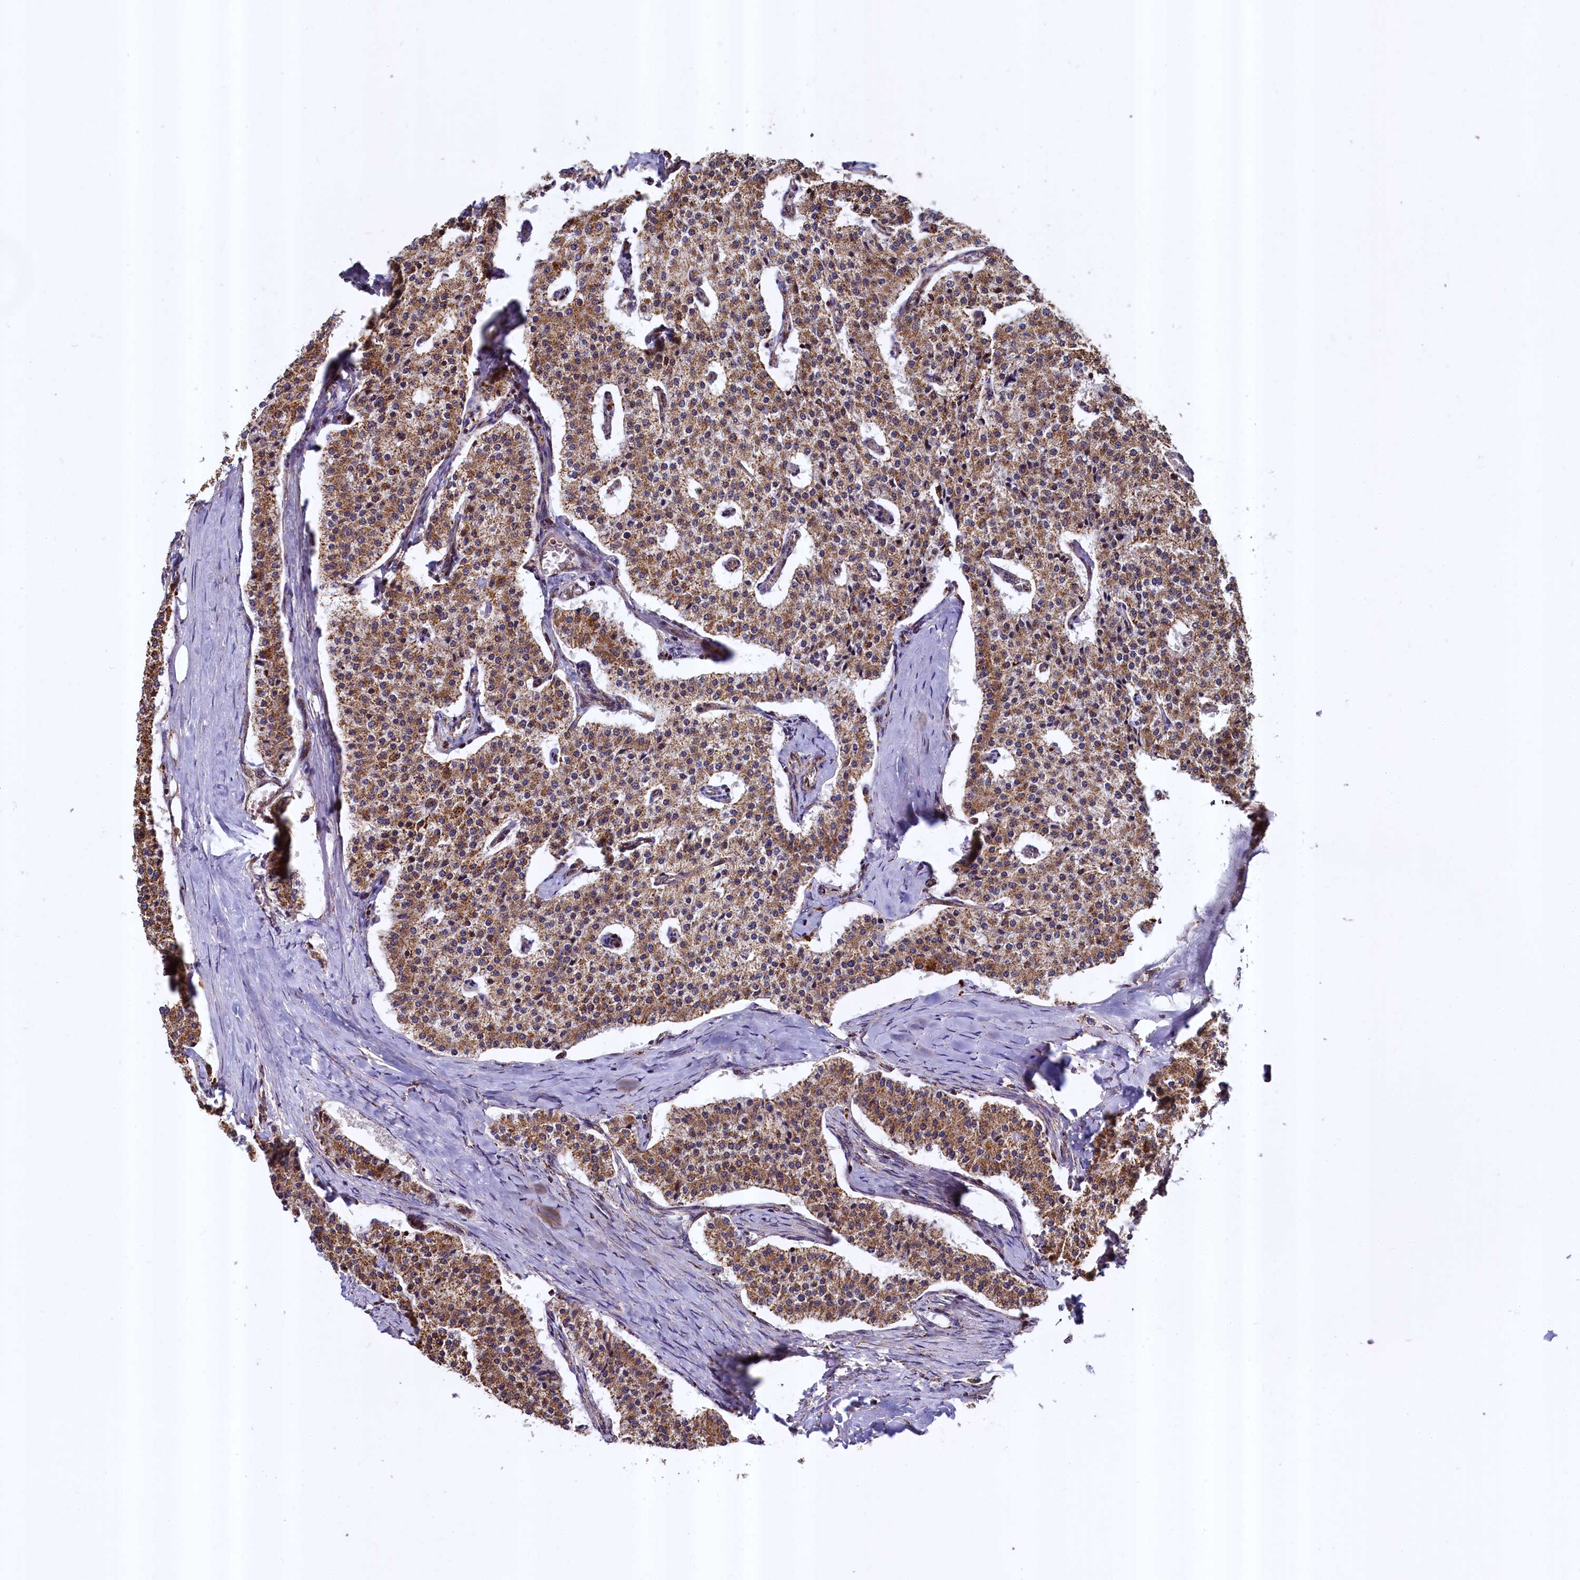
{"staining": {"intensity": "strong", "quantity": ">75%", "location": "cytoplasmic/membranous"}, "tissue": "carcinoid", "cell_type": "Tumor cells", "image_type": "cancer", "snomed": [{"axis": "morphology", "description": "Carcinoid, malignant, NOS"}, {"axis": "topography", "description": "Colon"}], "caption": "Immunohistochemistry staining of carcinoid, which demonstrates high levels of strong cytoplasmic/membranous staining in approximately >75% of tumor cells indicating strong cytoplasmic/membranous protein expression. The staining was performed using DAB (brown) for protein detection and nuclei were counterstained in hematoxylin (blue).", "gene": "ZNF577", "patient": {"sex": "female", "age": 52}}